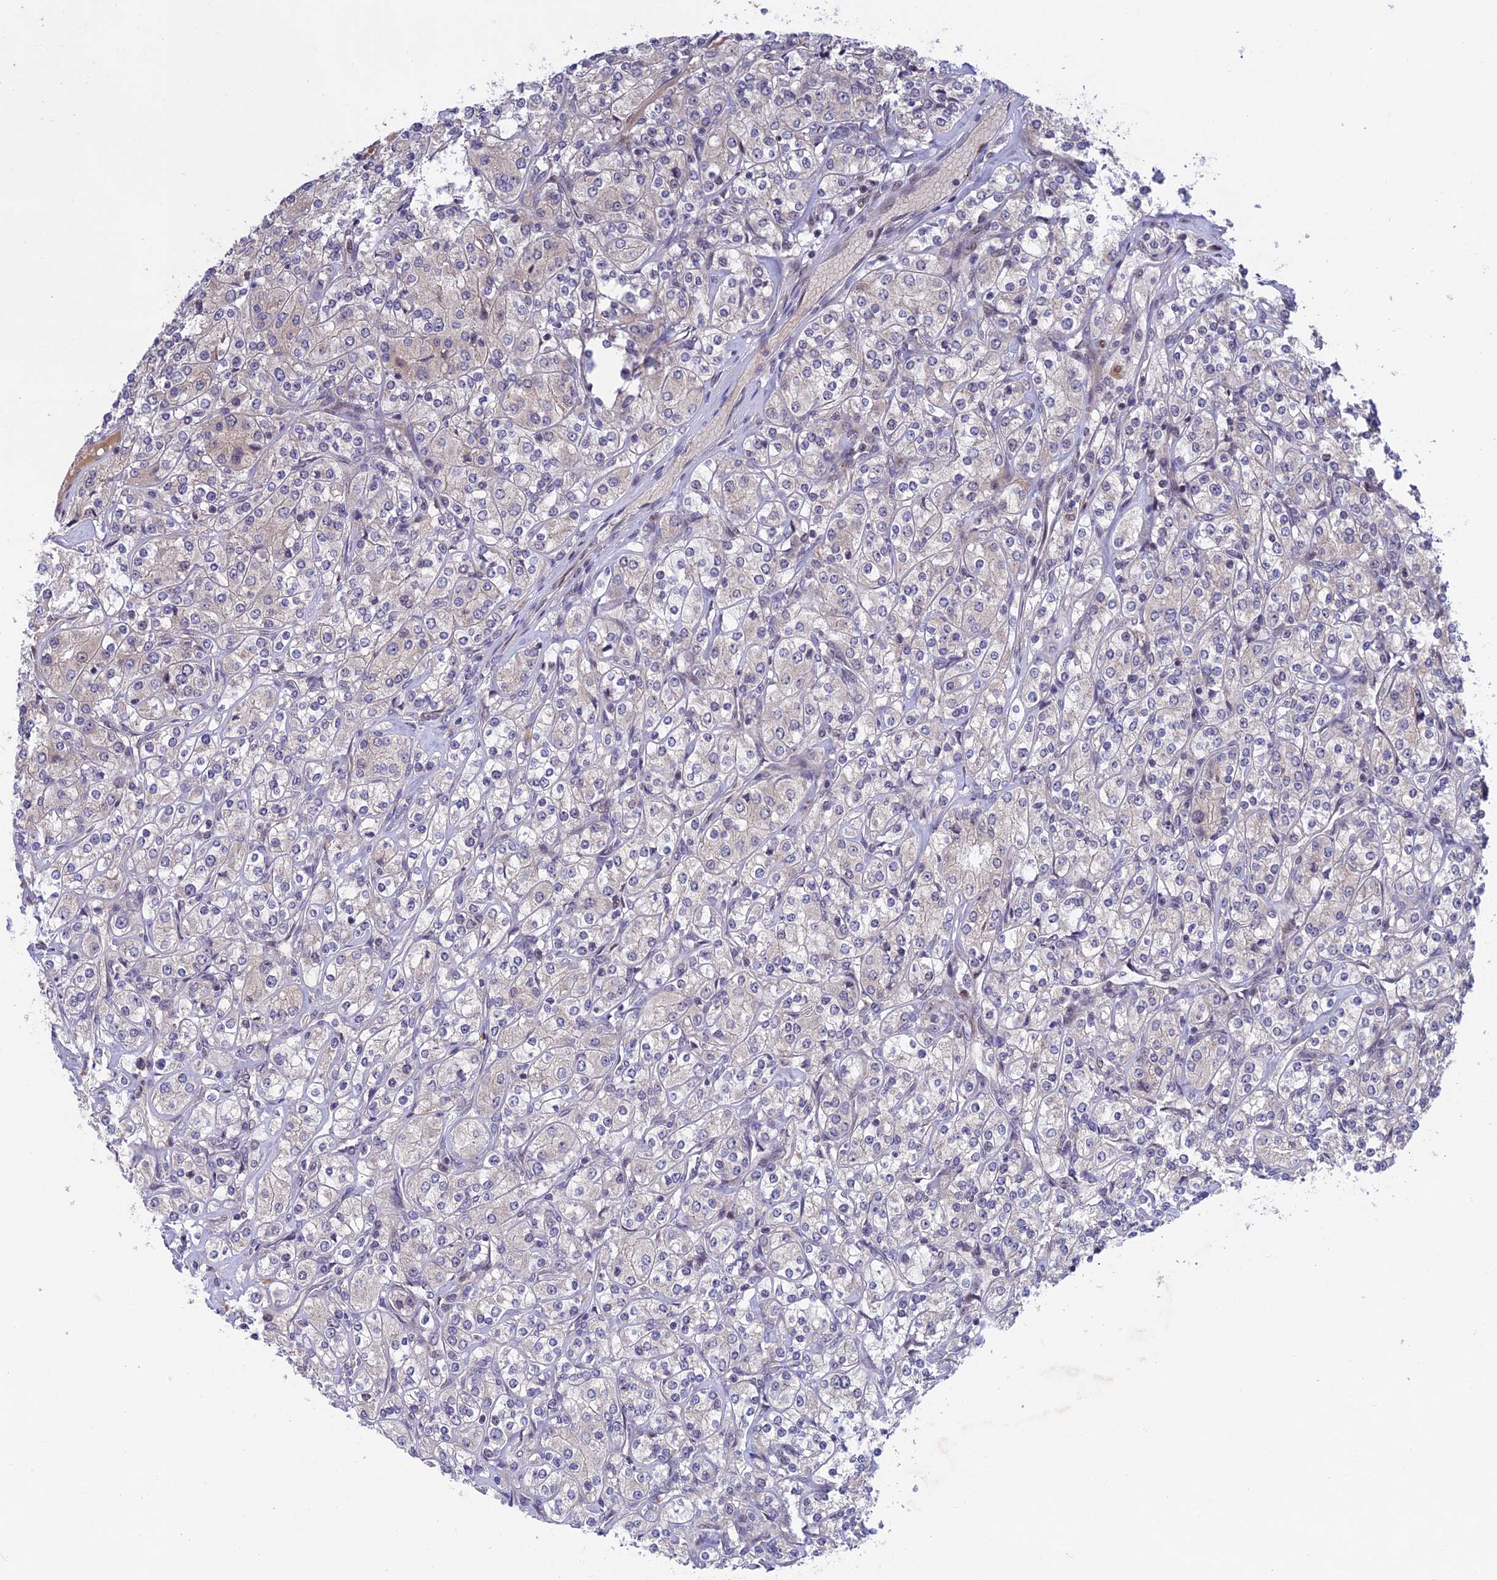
{"staining": {"intensity": "negative", "quantity": "none", "location": "none"}, "tissue": "renal cancer", "cell_type": "Tumor cells", "image_type": "cancer", "snomed": [{"axis": "morphology", "description": "Adenocarcinoma, NOS"}, {"axis": "topography", "description": "Kidney"}], "caption": "Human adenocarcinoma (renal) stained for a protein using immunohistochemistry (IHC) reveals no positivity in tumor cells.", "gene": "POLR2C", "patient": {"sex": "male", "age": 77}}